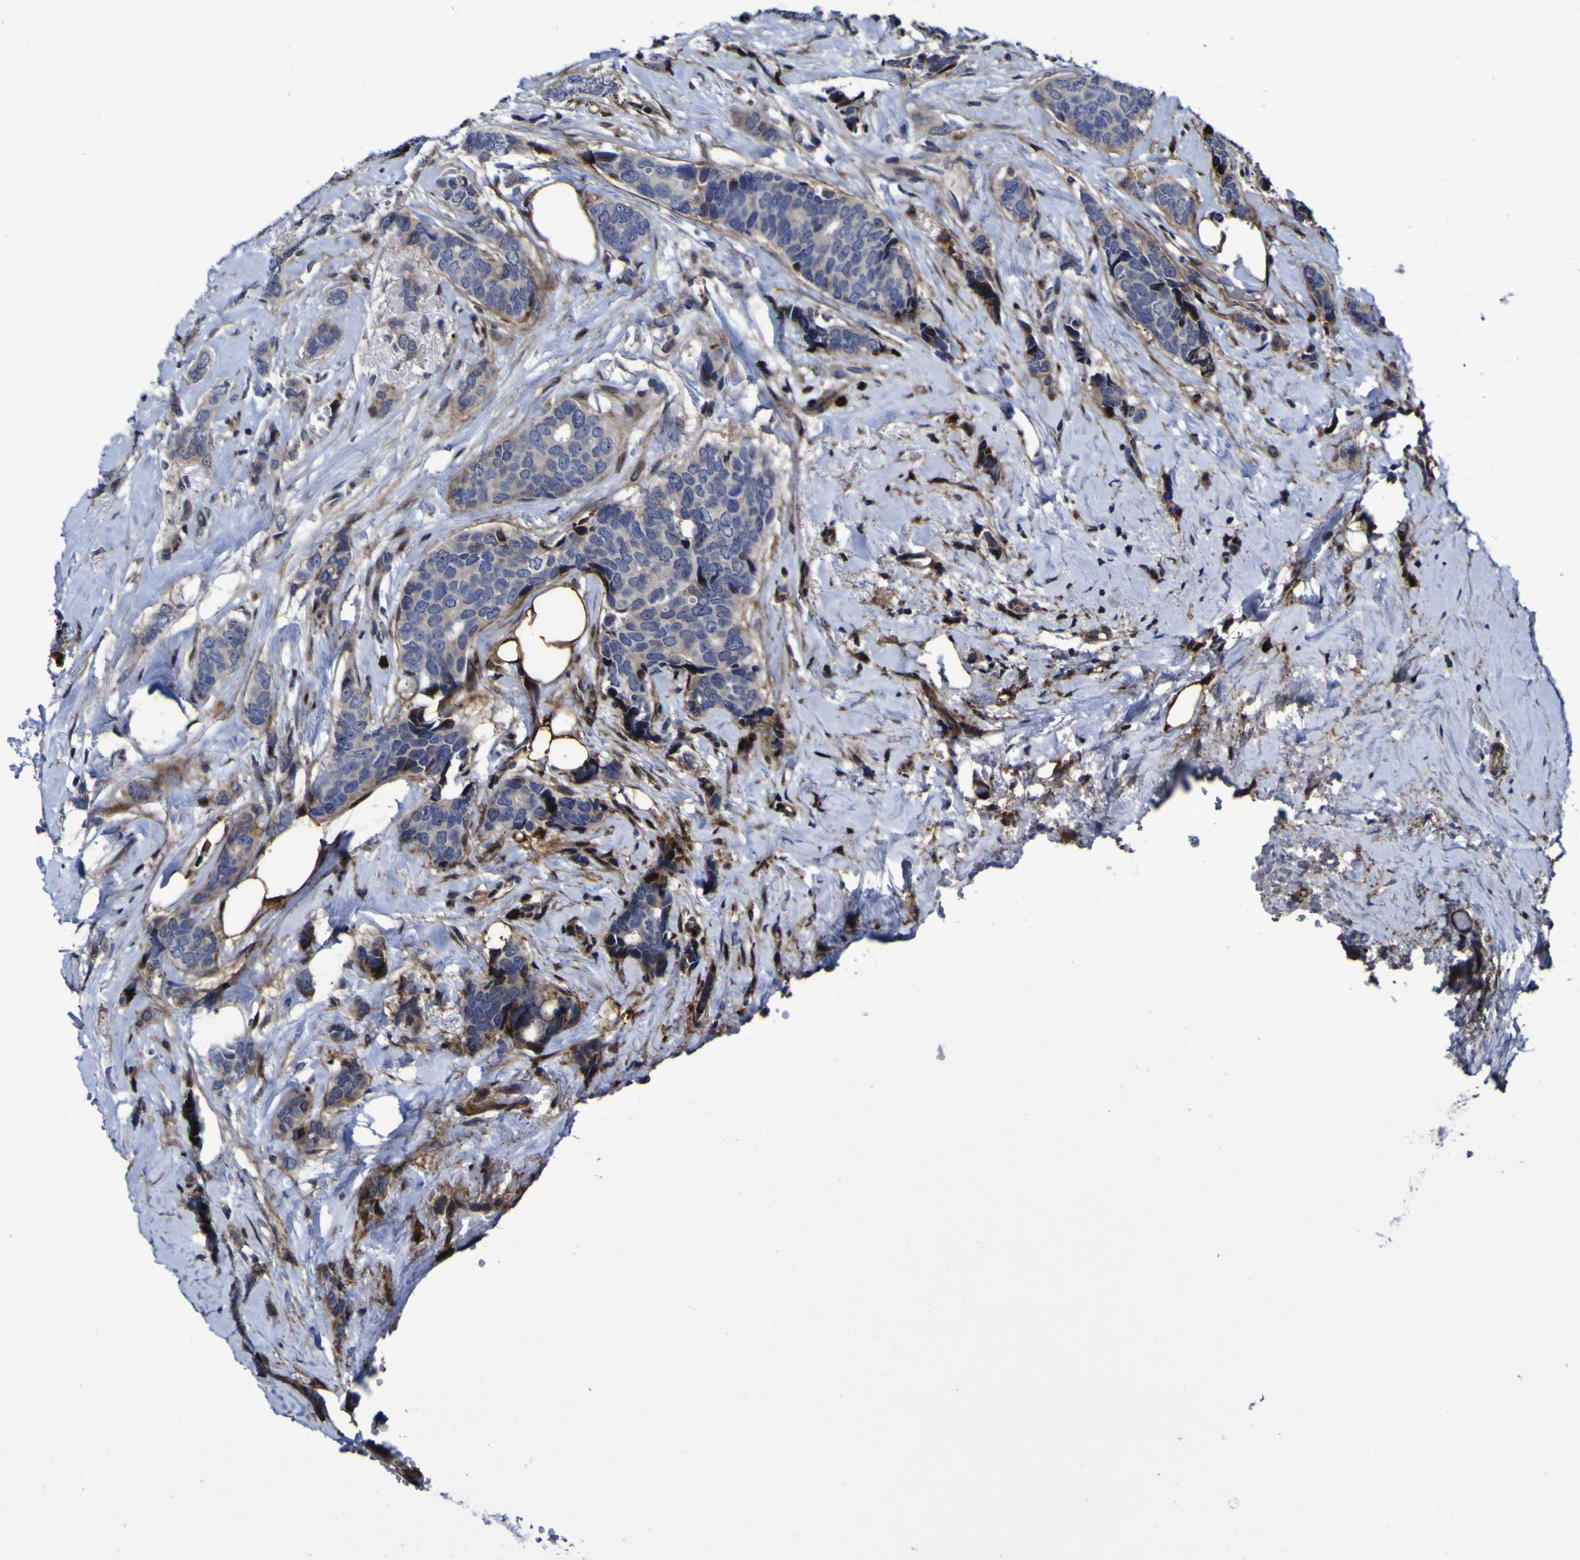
{"staining": {"intensity": "weak", "quantity": ">75%", "location": "cytoplasmic/membranous"}, "tissue": "breast cancer", "cell_type": "Tumor cells", "image_type": "cancer", "snomed": [{"axis": "morphology", "description": "Lobular carcinoma"}, {"axis": "topography", "description": "Skin"}, {"axis": "topography", "description": "Breast"}], "caption": "The histopathology image reveals a brown stain indicating the presence of a protein in the cytoplasmic/membranous of tumor cells in lobular carcinoma (breast).", "gene": "MGLL", "patient": {"sex": "female", "age": 46}}